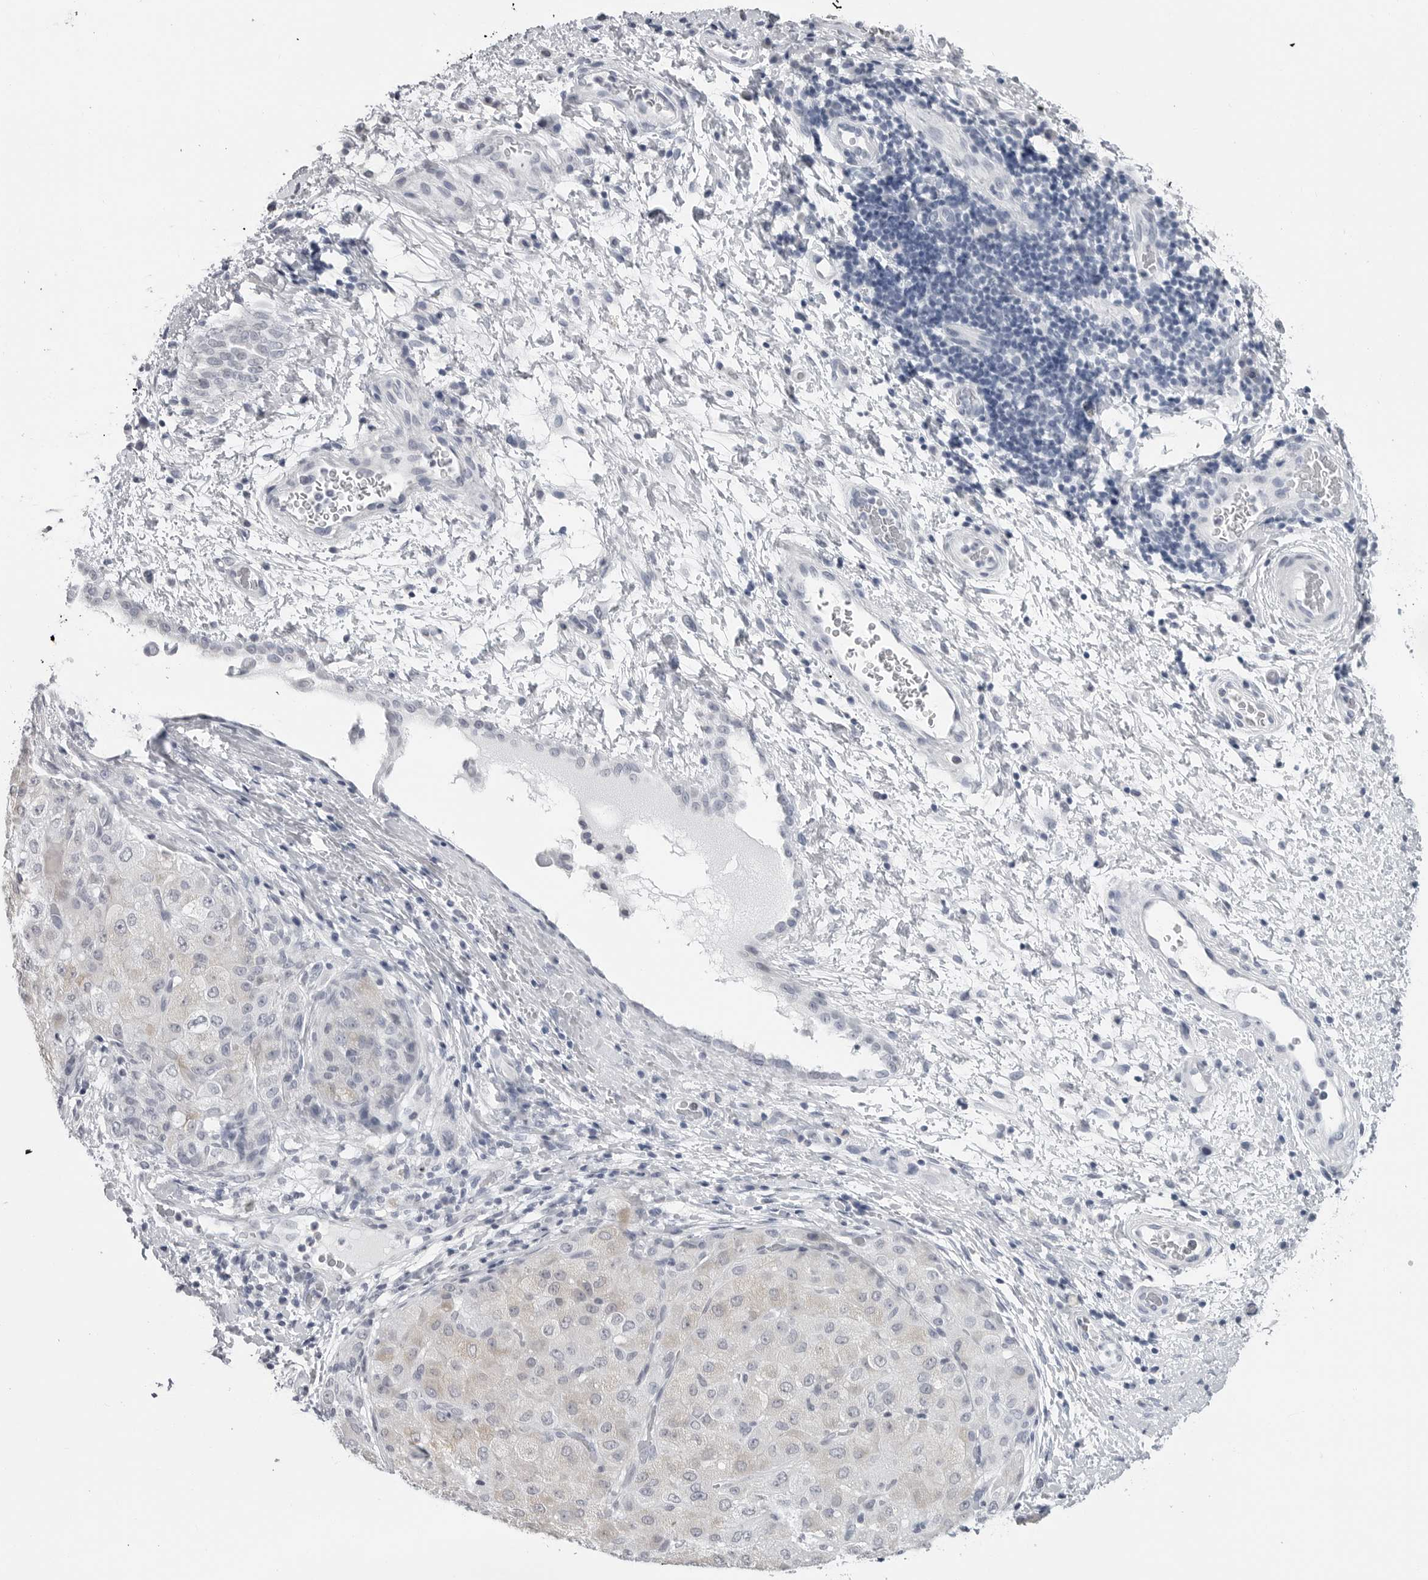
{"staining": {"intensity": "negative", "quantity": "none", "location": "none"}, "tissue": "liver cancer", "cell_type": "Tumor cells", "image_type": "cancer", "snomed": [{"axis": "morphology", "description": "Carcinoma, Hepatocellular, NOS"}, {"axis": "topography", "description": "Liver"}], "caption": "The immunohistochemistry photomicrograph has no significant positivity in tumor cells of liver cancer (hepatocellular carcinoma) tissue. (Stains: DAB immunohistochemistry with hematoxylin counter stain, Microscopy: brightfield microscopy at high magnification).", "gene": "PGA3", "patient": {"sex": "male", "age": 80}}